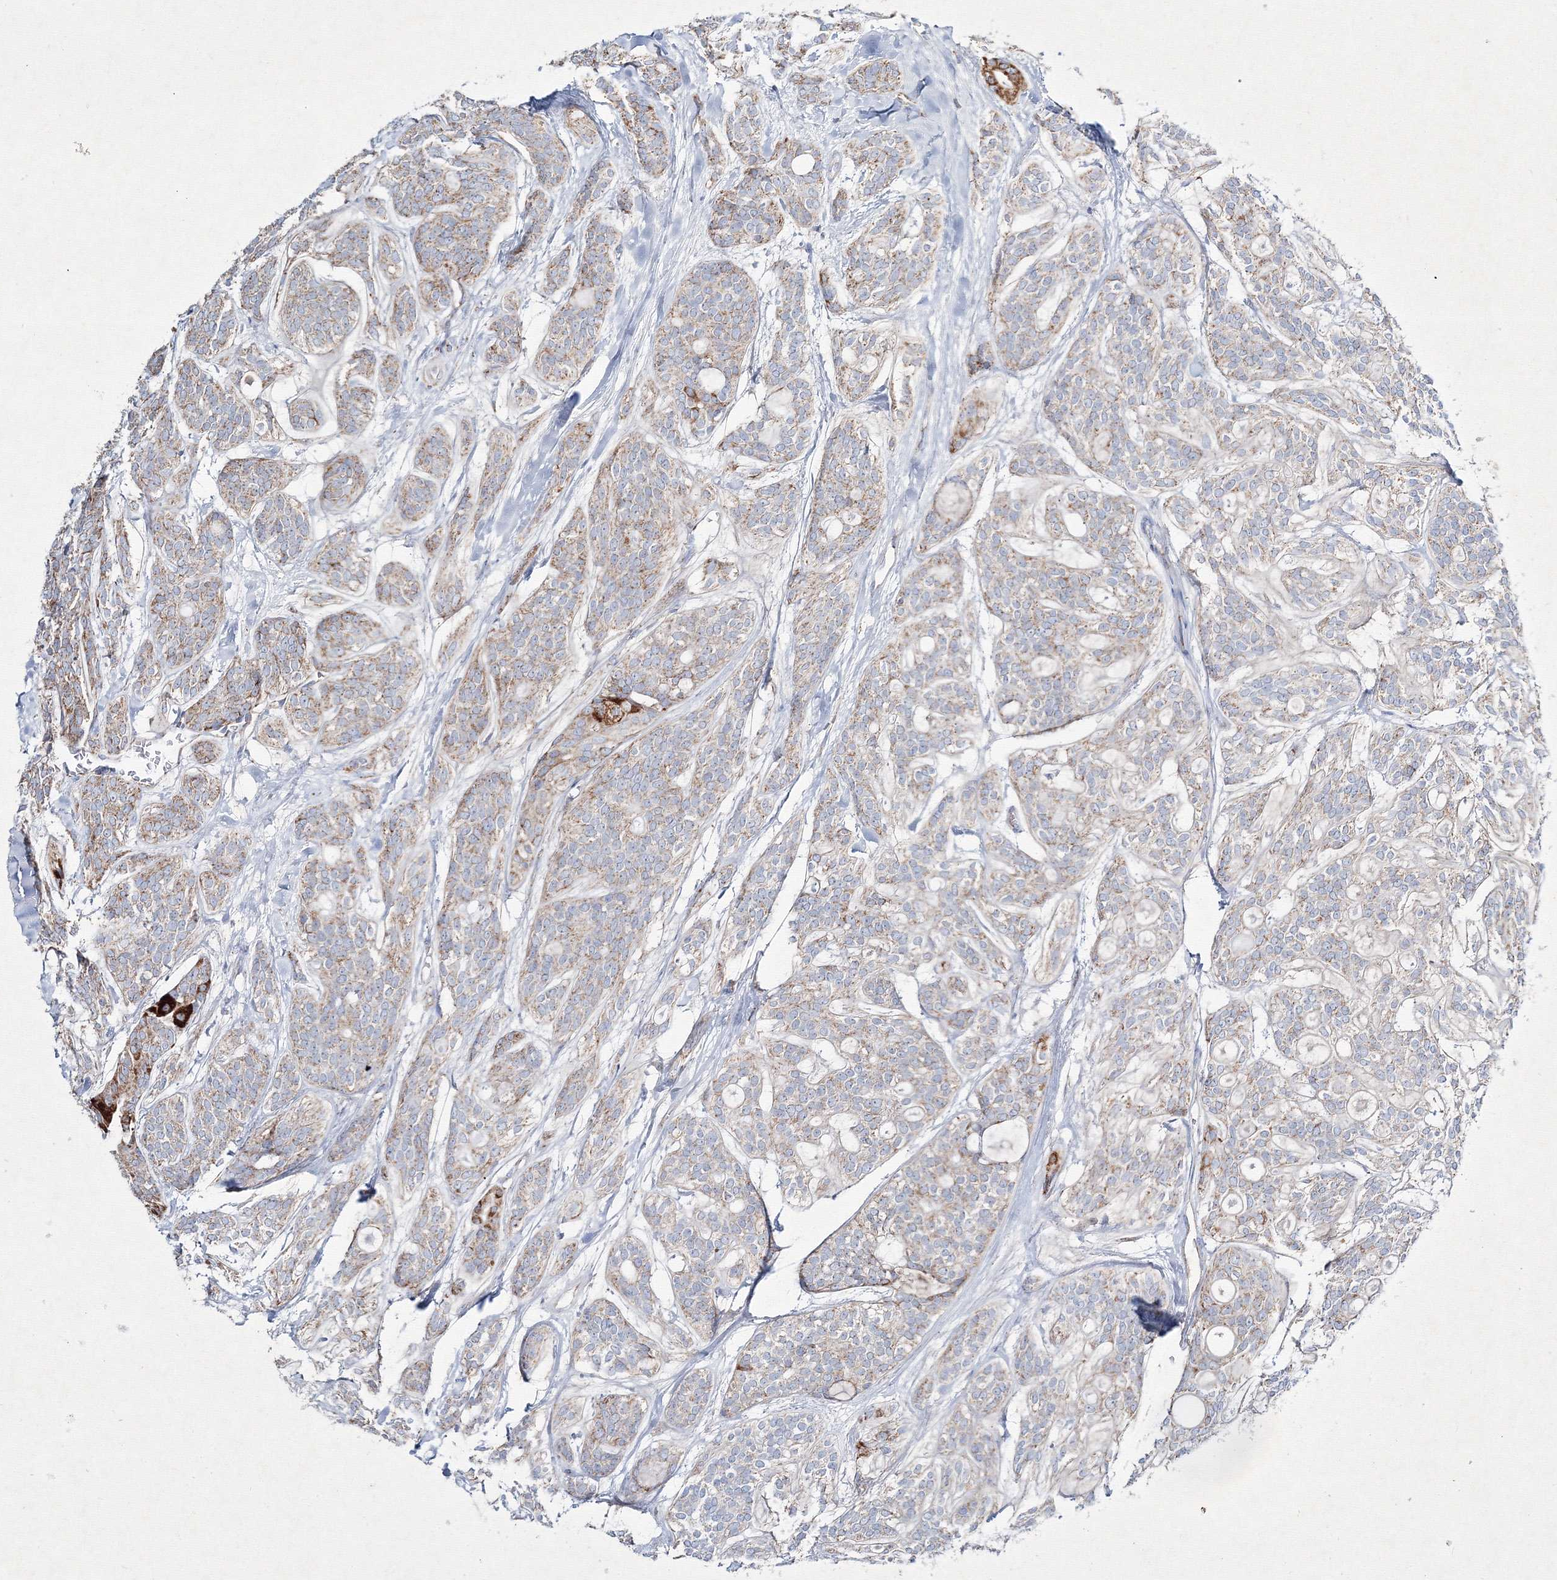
{"staining": {"intensity": "moderate", "quantity": "25%-75%", "location": "cytoplasmic/membranous"}, "tissue": "head and neck cancer", "cell_type": "Tumor cells", "image_type": "cancer", "snomed": [{"axis": "morphology", "description": "Adenocarcinoma, NOS"}, {"axis": "topography", "description": "Head-Neck"}], "caption": "Tumor cells demonstrate medium levels of moderate cytoplasmic/membranous staining in approximately 25%-75% of cells in human head and neck cancer.", "gene": "IGSF9", "patient": {"sex": "male", "age": 66}}